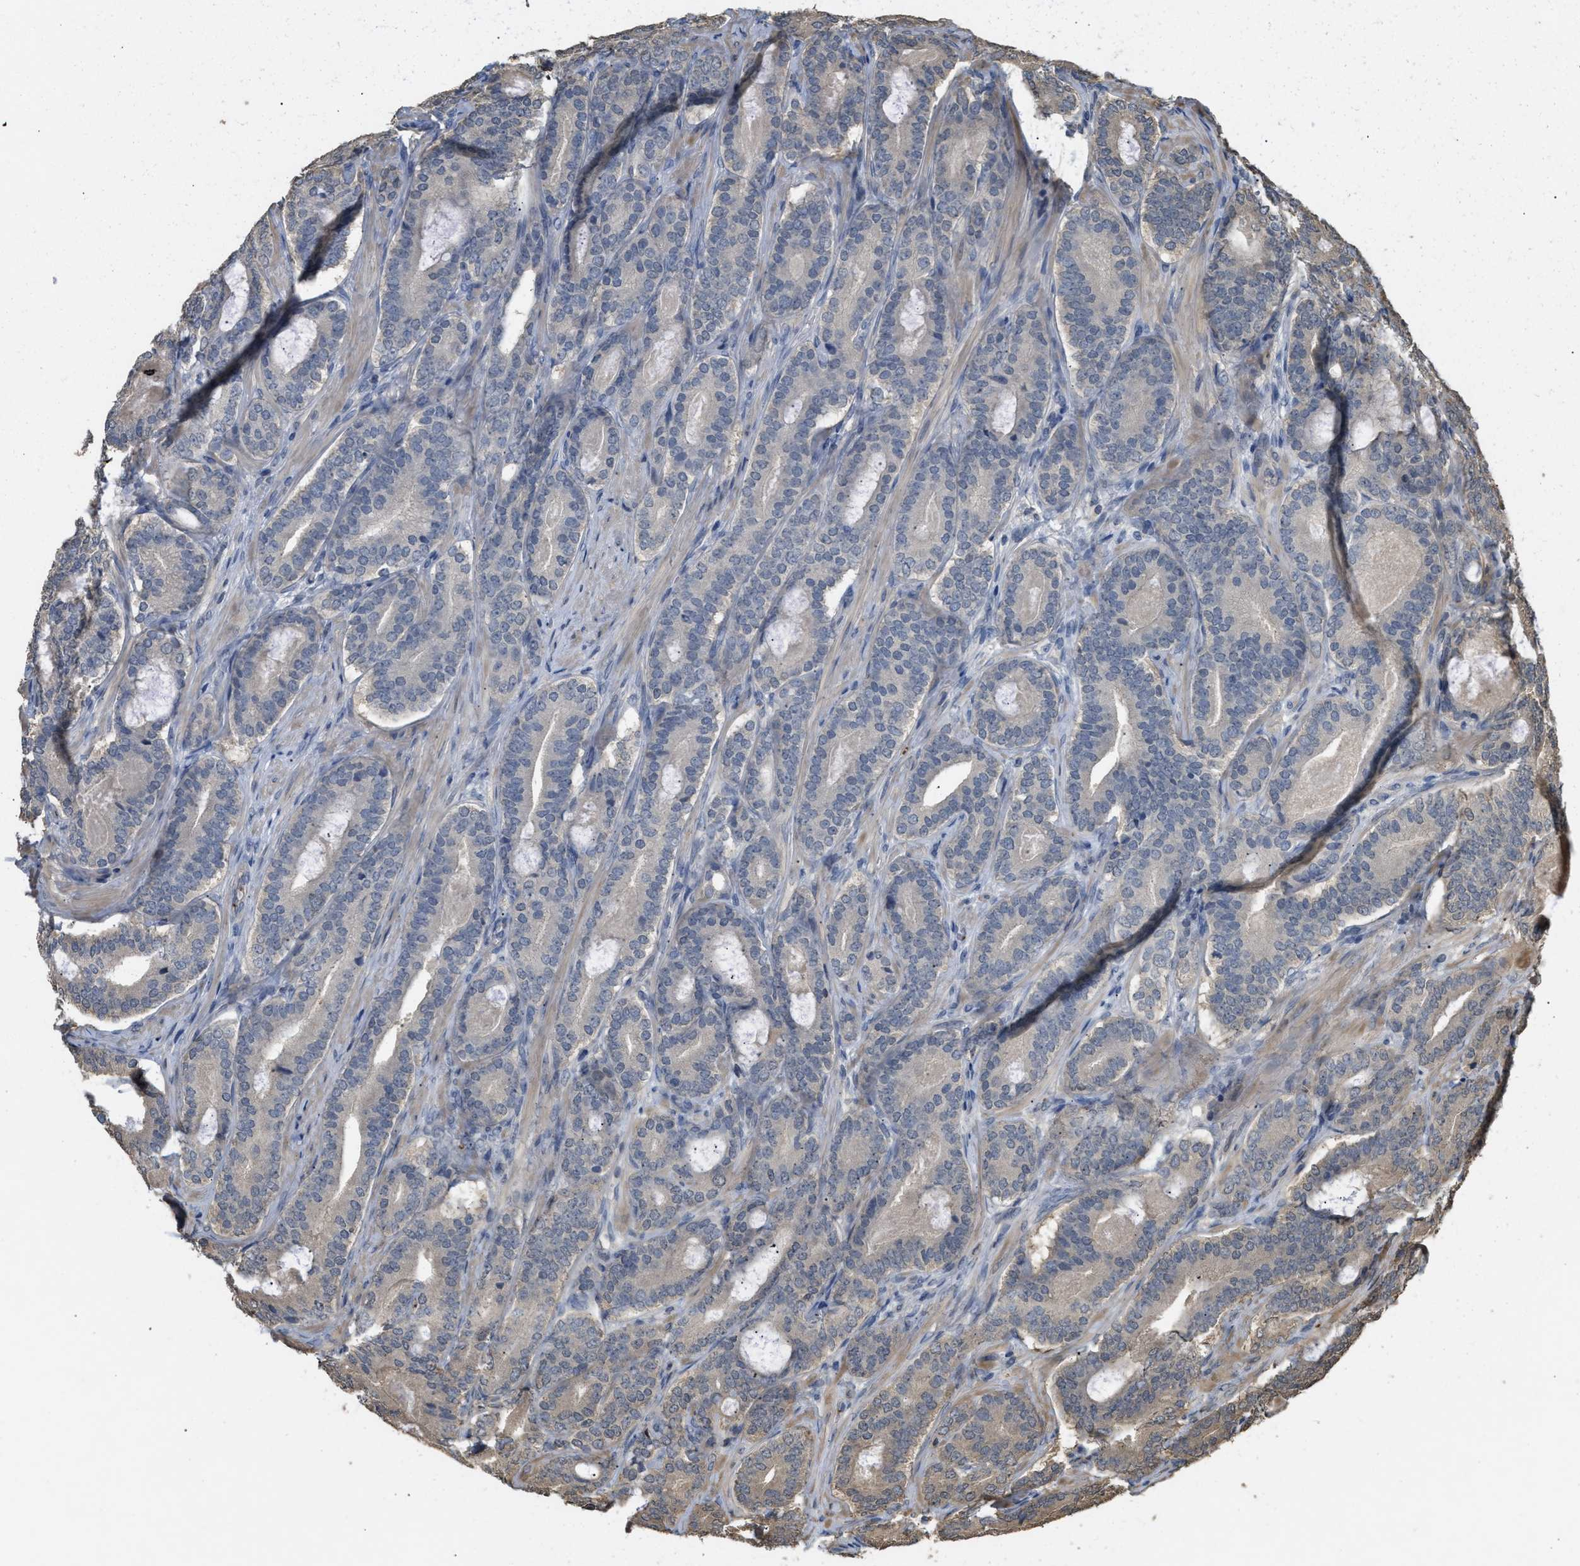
{"staining": {"intensity": "weak", "quantity": "<25%", "location": "cytoplasmic/membranous"}, "tissue": "prostate cancer", "cell_type": "Tumor cells", "image_type": "cancer", "snomed": [{"axis": "morphology", "description": "Adenocarcinoma, High grade"}, {"axis": "topography", "description": "Prostate"}], "caption": "There is no significant positivity in tumor cells of prostate high-grade adenocarcinoma. (DAB IHC visualized using brightfield microscopy, high magnification).", "gene": "ARHGDIA", "patient": {"sex": "male", "age": 60}}